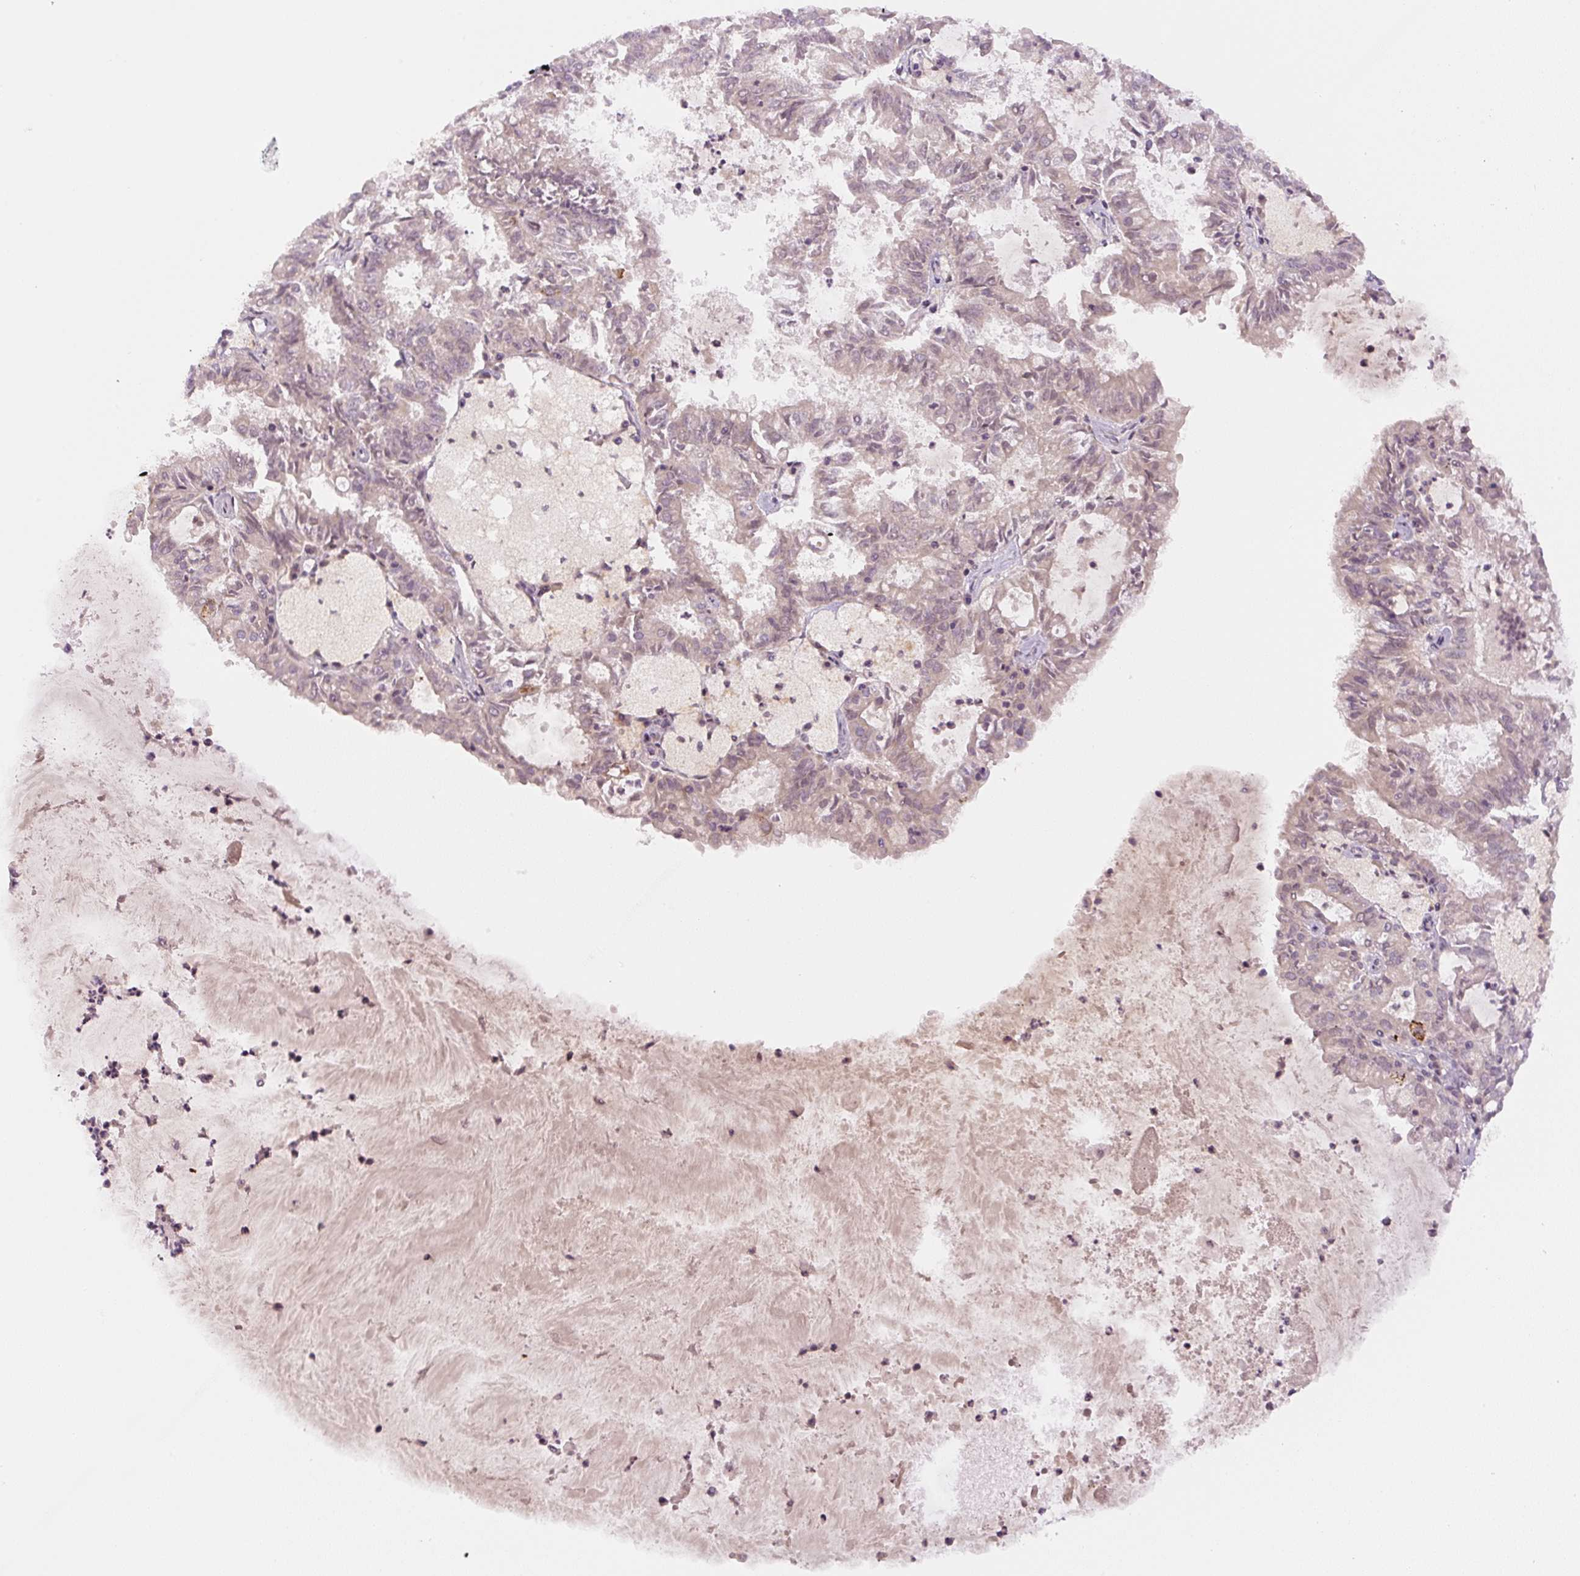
{"staining": {"intensity": "negative", "quantity": "none", "location": "none"}, "tissue": "endometrial cancer", "cell_type": "Tumor cells", "image_type": "cancer", "snomed": [{"axis": "morphology", "description": "Adenocarcinoma, NOS"}, {"axis": "topography", "description": "Endometrium"}], "caption": "Endometrial cancer (adenocarcinoma) was stained to show a protein in brown. There is no significant expression in tumor cells. (Brightfield microscopy of DAB (3,3'-diaminobenzidine) immunohistochemistry at high magnification).", "gene": "YIF1B", "patient": {"sex": "female", "age": 57}}